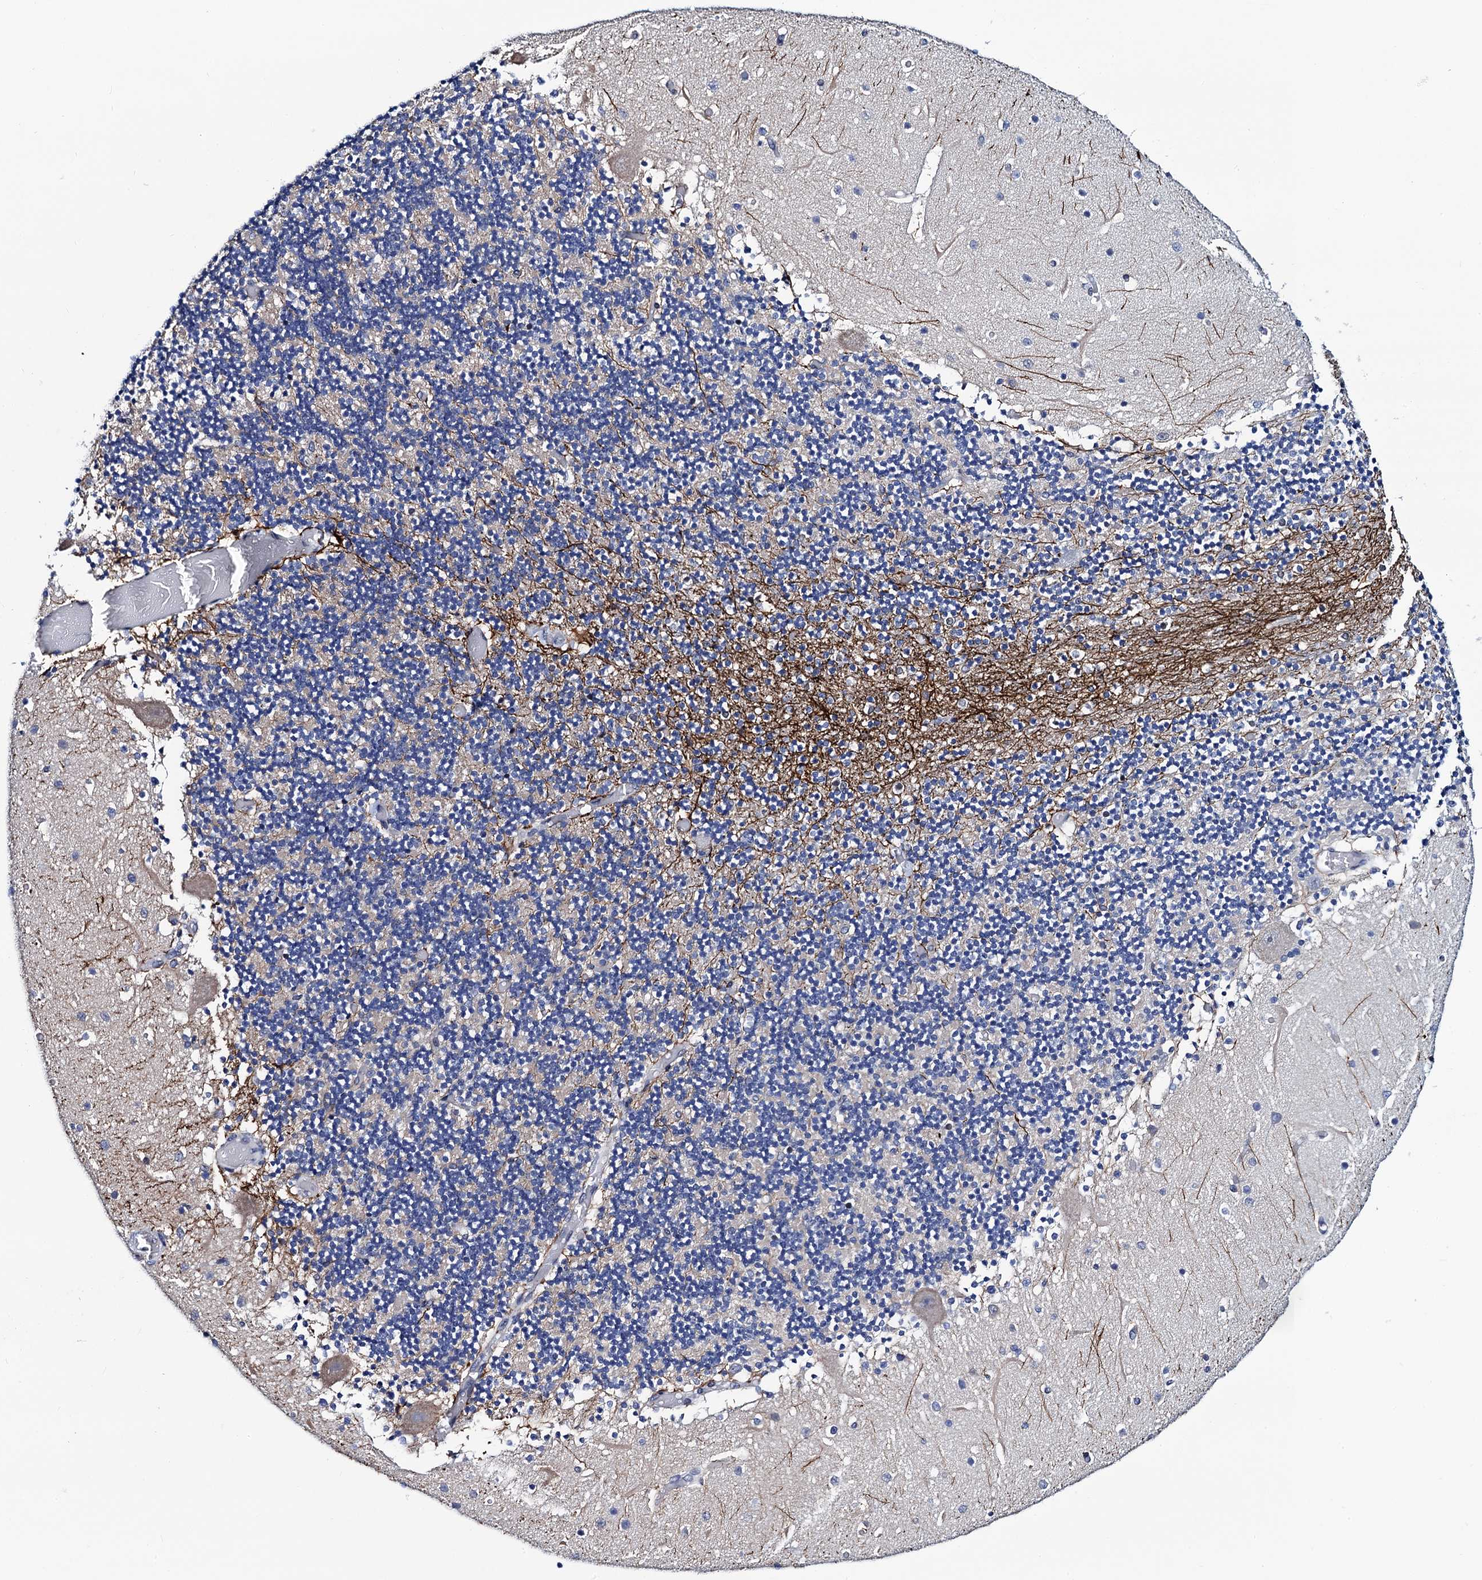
{"staining": {"intensity": "negative", "quantity": "none", "location": "none"}, "tissue": "cerebellum", "cell_type": "Cells in granular layer", "image_type": "normal", "snomed": [{"axis": "morphology", "description": "Normal tissue, NOS"}, {"axis": "topography", "description": "Cerebellum"}], "caption": "Micrograph shows no protein staining in cells in granular layer of normal cerebellum.", "gene": "C16orf87", "patient": {"sex": "female", "age": 28}}